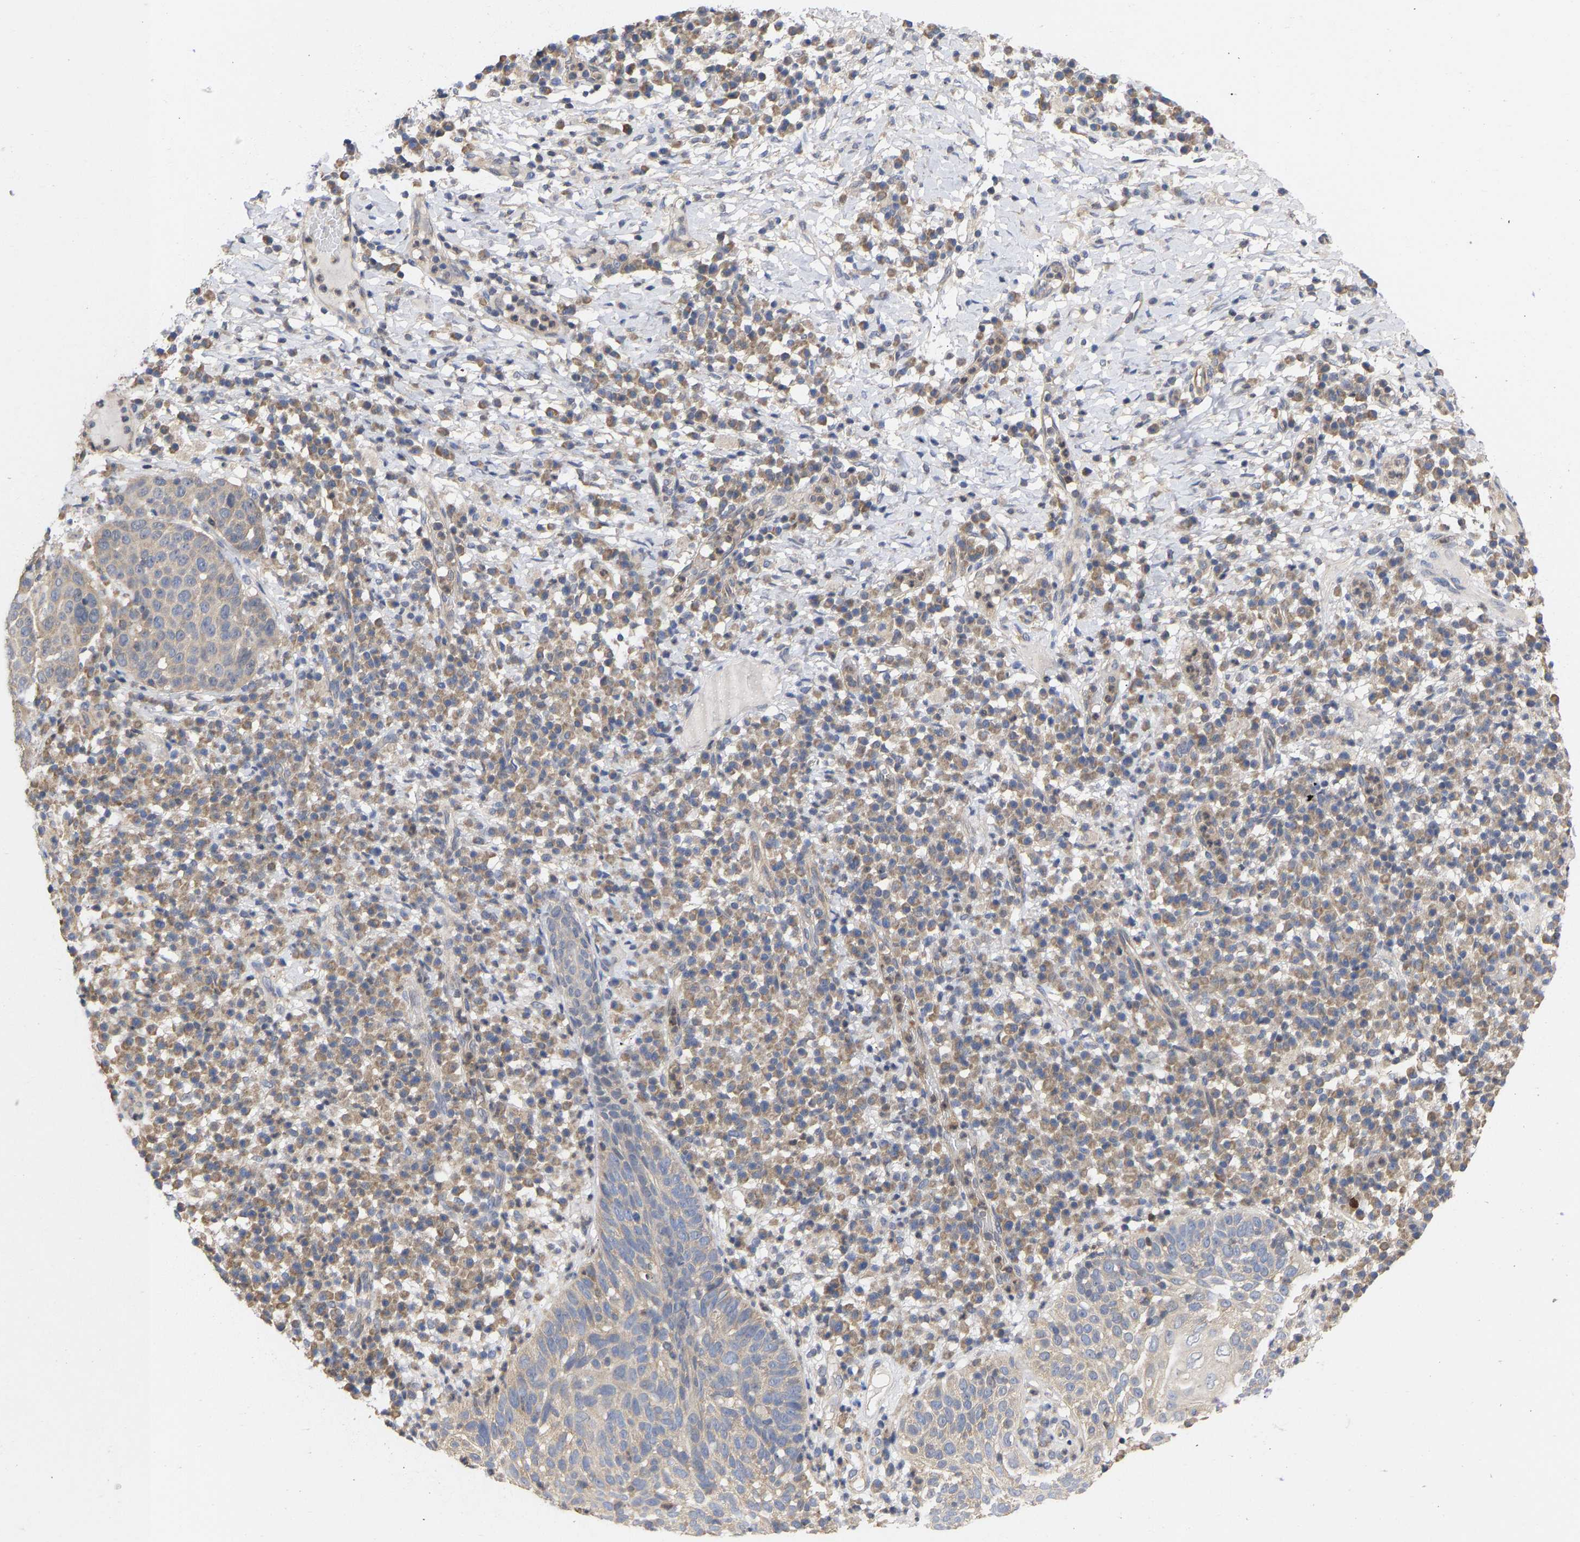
{"staining": {"intensity": "weak", "quantity": "<25%", "location": "cytoplasmic/membranous"}, "tissue": "skin cancer", "cell_type": "Tumor cells", "image_type": "cancer", "snomed": [{"axis": "morphology", "description": "Squamous cell carcinoma in situ, NOS"}, {"axis": "morphology", "description": "Squamous cell carcinoma, NOS"}, {"axis": "topography", "description": "Skin"}], "caption": "DAB immunohistochemical staining of human skin cancer (squamous cell carcinoma in situ) exhibits no significant expression in tumor cells.", "gene": "MAP2K3", "patient": {"sex": "male", "age": 93}}